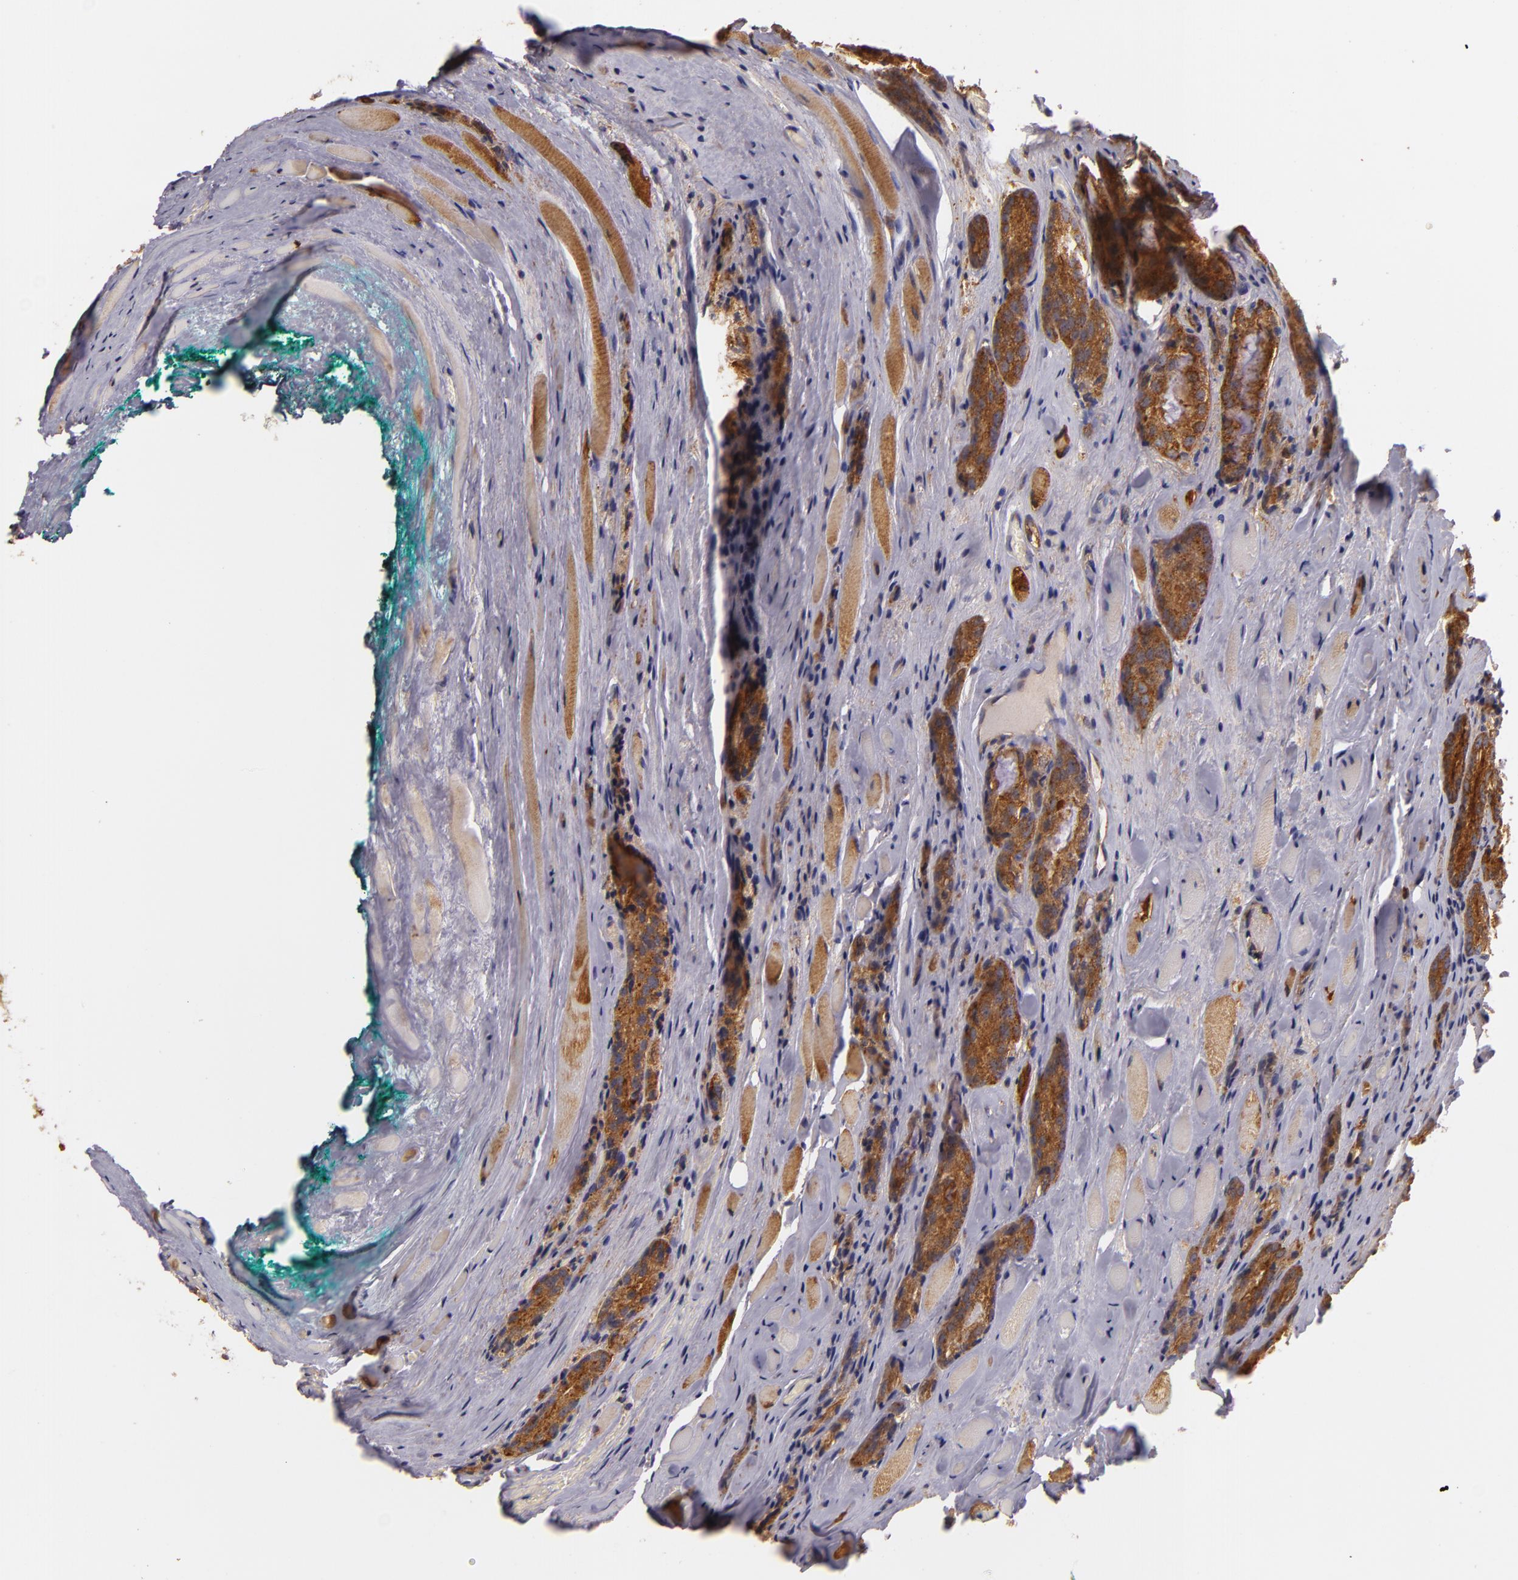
{"staining": {"intensity": "strong", "quantity": ">75%", "location": "cytoplasmic/membranous"}, "tissue": "prostate cancer", "cell_type": "Tumor cells", "image_type": "cancer", "snomed": [{"axis": "morphology", "description": "Adenocarcinoma, Medium grade"}, {"axis": "topography", "description": "Prostate"}], "caption": "A brown stain labels strong cytoplasmic/membranous expression of a protein in prostate cancer tumor cells.", "gene": "TOM1", "patient": {"sex": "male", "age": 60}}